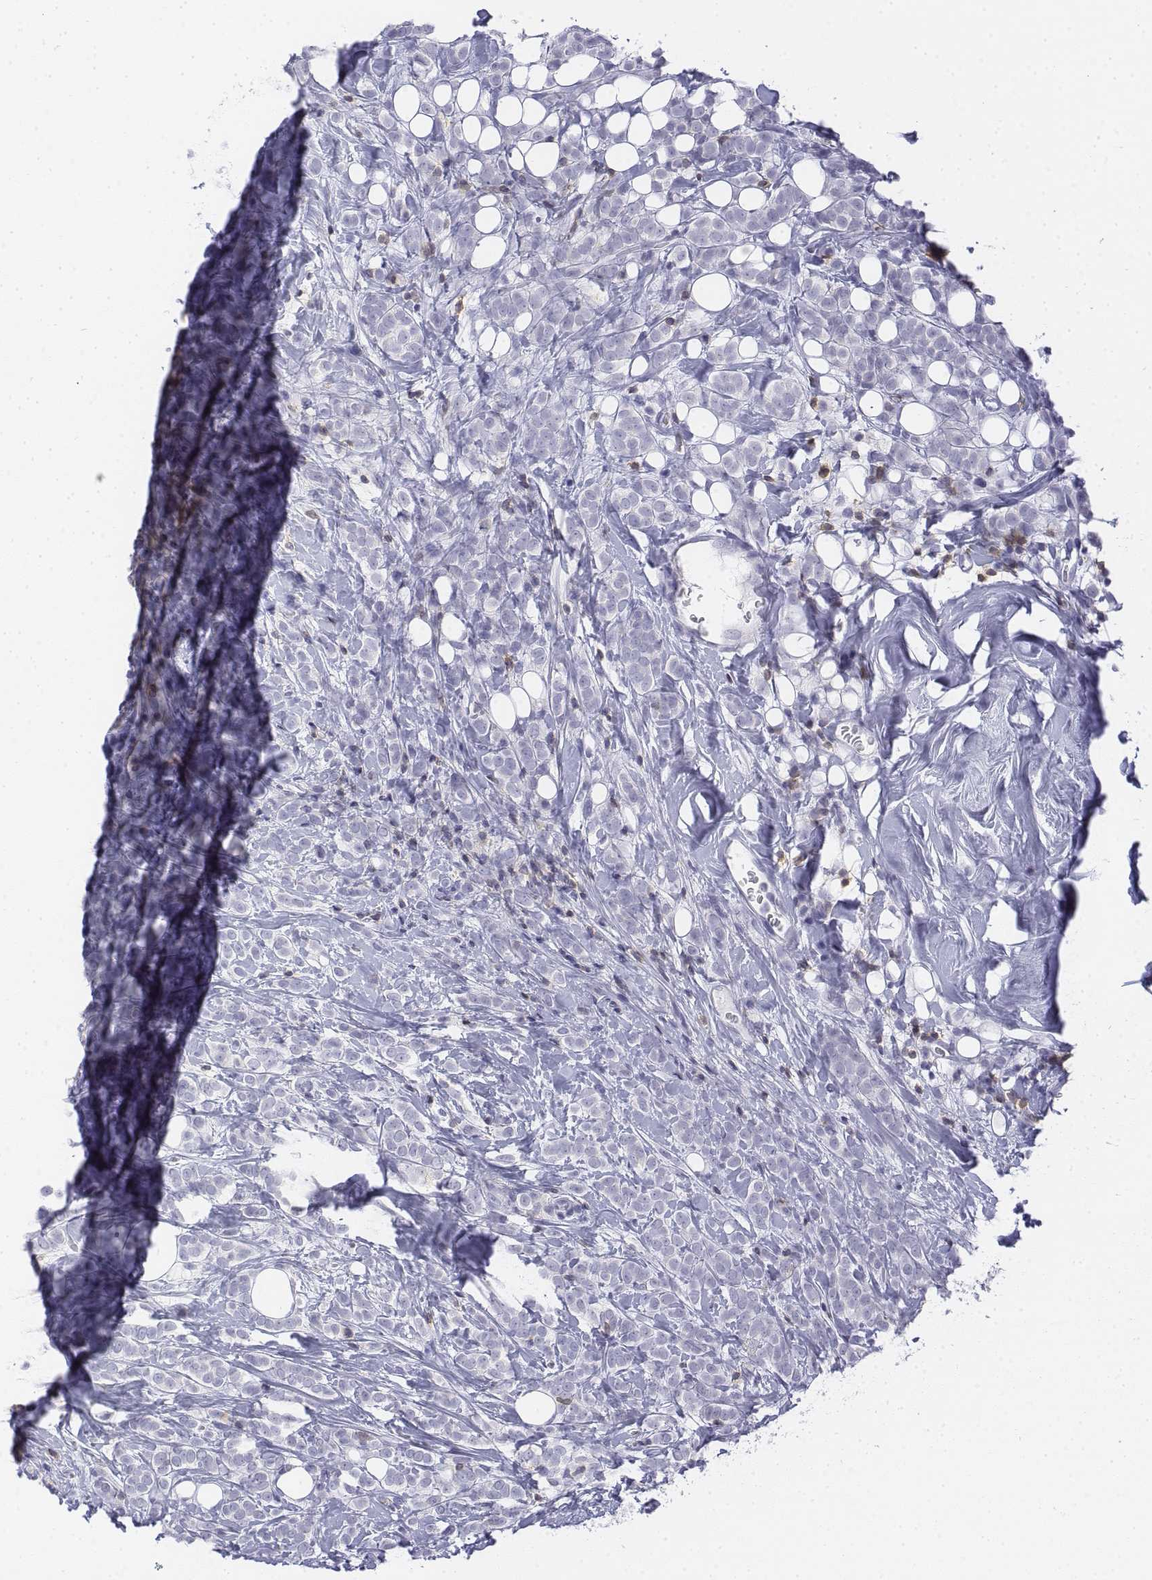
{"staining": {"intensity": "negative", "quantity": "none", "location": "none"}, "tissue": "breast cancer", "cell_type": "Tumor cells", "image_type": "cancer", "snomed": [{"axis": "morphology", "description": "Lobular carcinoma"}, {"axis": "topography", "description": "Breast"}], "caption": "Breast lobular carcinoma was stained to show a protein in brown. There is no significant positivity in tumor cells. (Stains: DAB (3,3'-diaminobenzidine) immunohistochemistry (IHC) with hematoxylin counter stain, Microscopy: brightfield microscopy at high magnification).", "gene": "CD3E", "patient": {"sex": "female", "age": 49}}